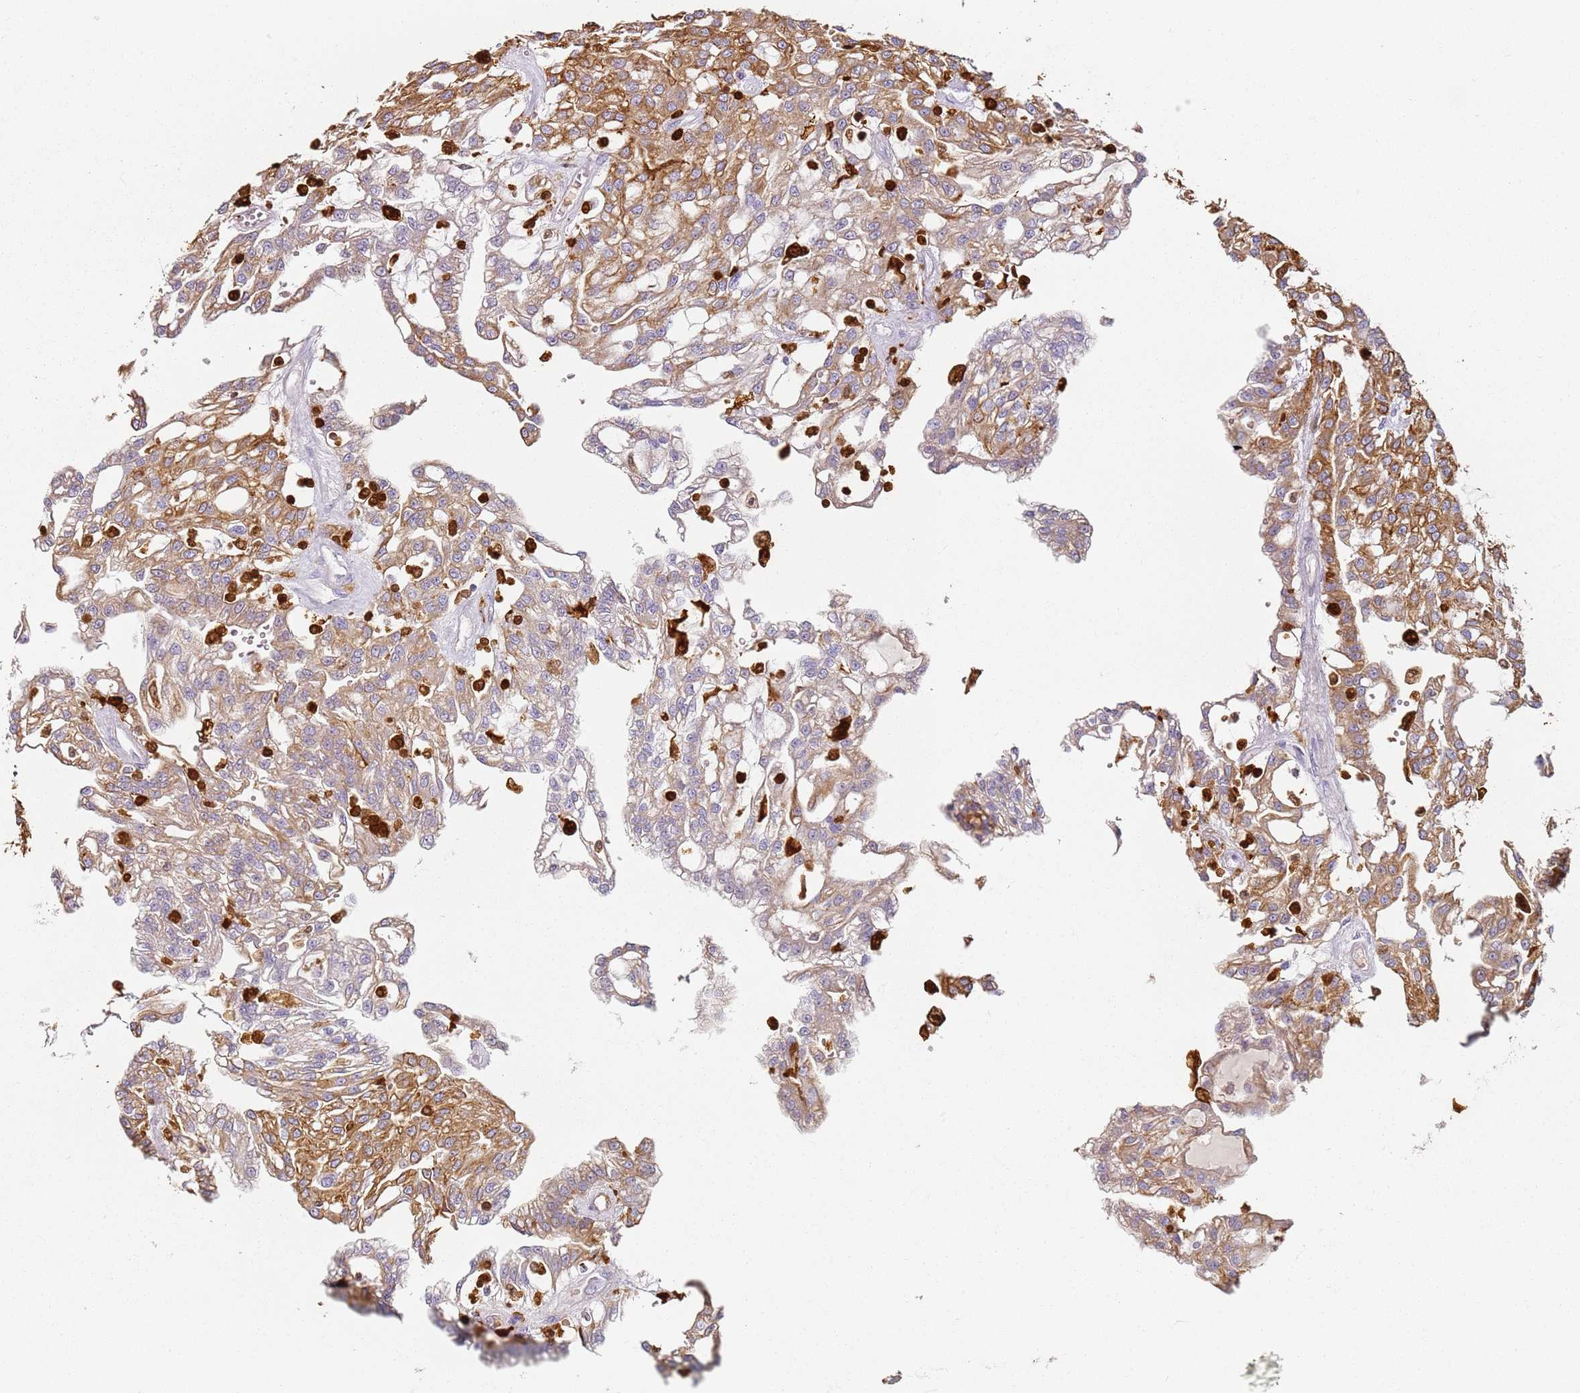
{"staining": {"intensity": "moderate", "quantity": "25%-75%", "location": "cytoplasmic/membranous"}, "tissue": "renal cancer", "cell_type": "Tumor cells", "image_type": "cancer", "snomed": [{"axis": "morphology", "description": "Adenocarcinoma, NOS"}, {"axis": "topography", "description": "Kidney"}], "caption": "Renal cancer (adenocarcinoma) tissue displays moderate cytoplasmic/membranous expression in about 25%-75% of tumor cells, visualized by immunohistochemistry. Ihc stains the protein in brown and the nuclei are stained blue.", "gene": "S100A4", "patient": {"sex": "male", "age": 63}}